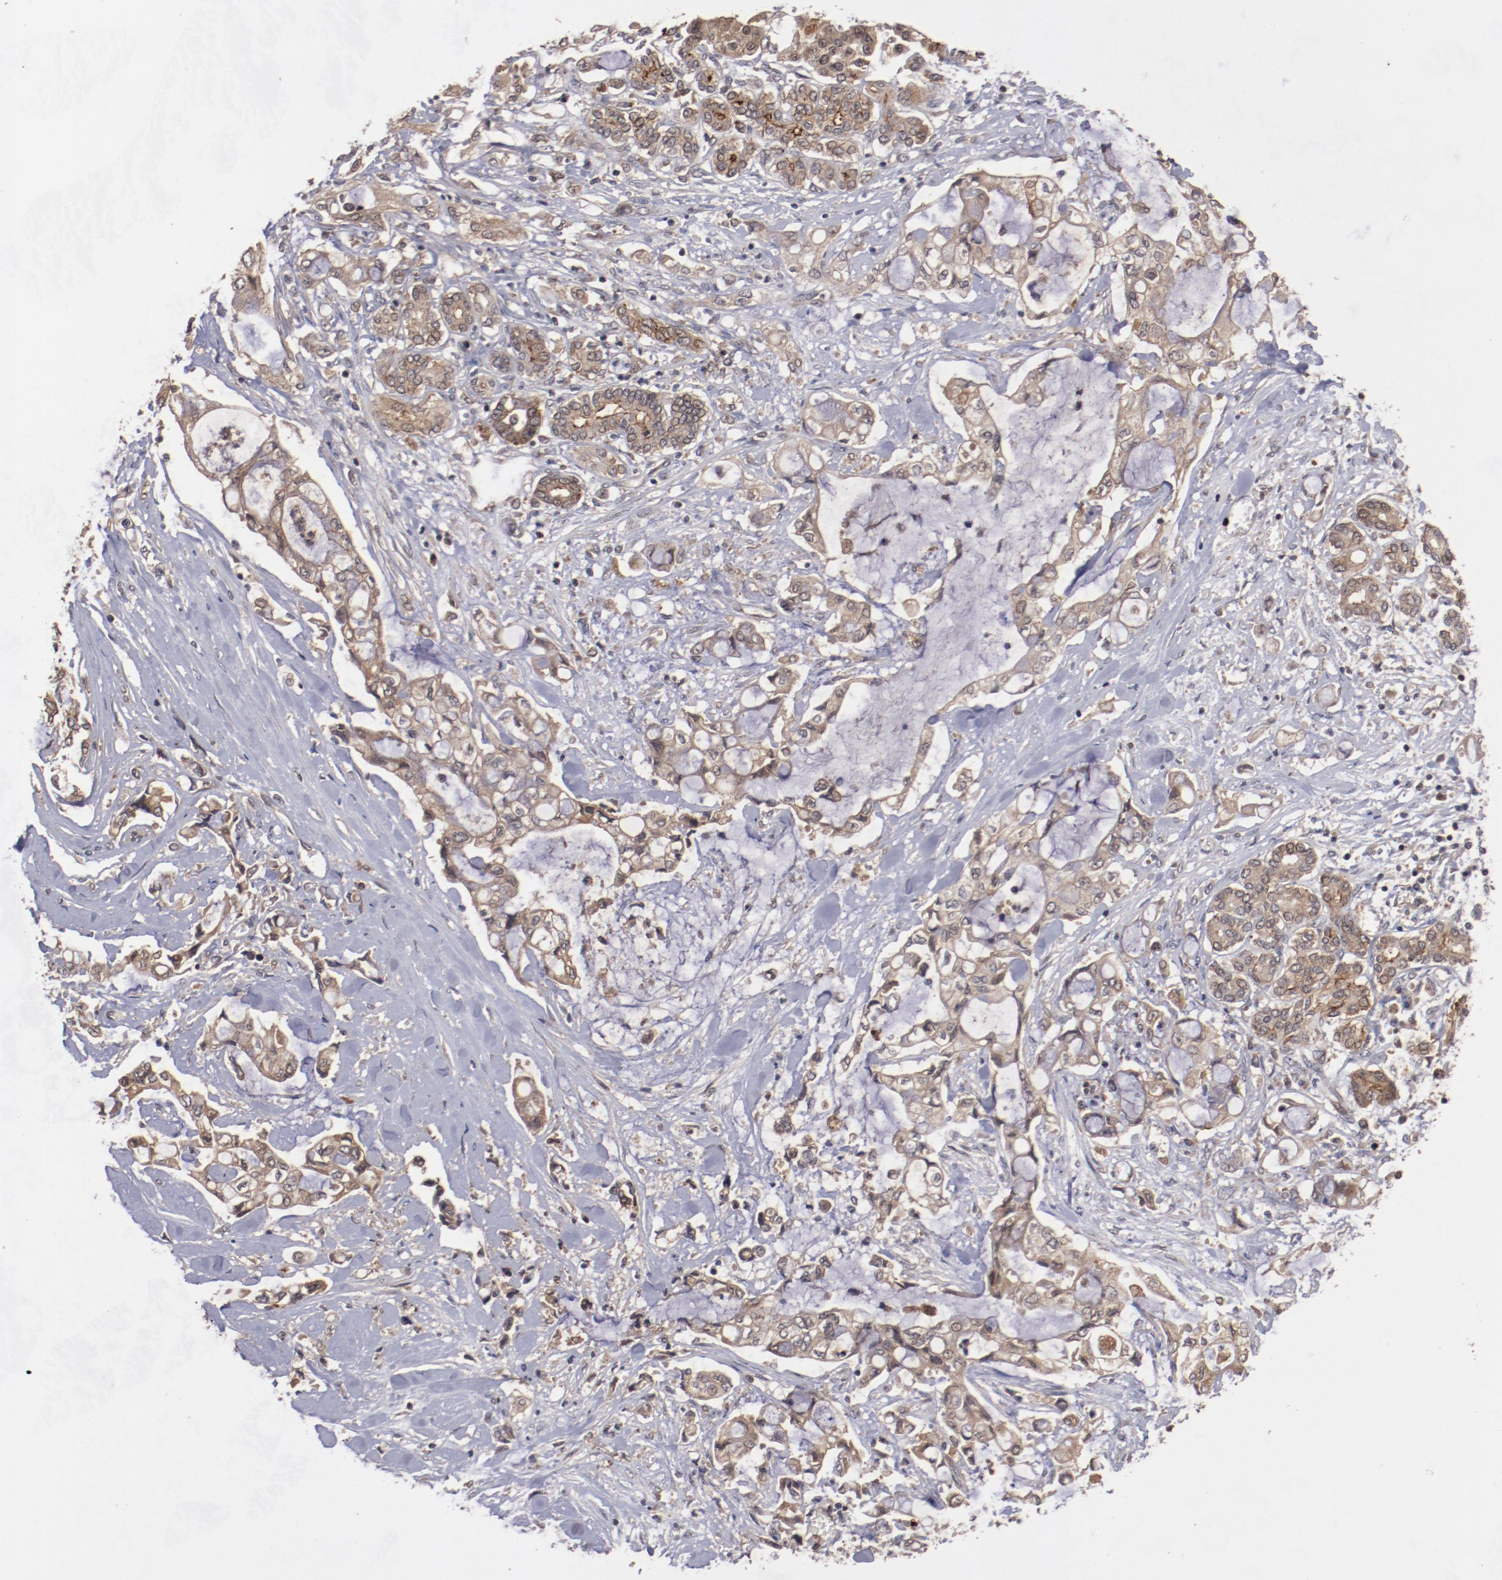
{"staining": {"intensity": "moderate", "quantity": ">75%", "location": "cytoplasmic/membranous"}, "tissue": "pancreatic cancer", "cell_type": "Tumor cells", "image_type": "cancer", "snomed": [{"axis": "morphology", "description": "Adenocarcinoma, NOS"}, {"axis": "topography", "description": "Pancreas"}], "caption": "Immunohistochemical staining of human pancreatic cancer (adenocarcinoma) reveals medium levels of moderate cytoplasmic/membranous protein positivity in about >75% of tumor cells. The protein is shown in brown color, while the nuclei are stained blue.", "gene": "TENM1", "patient": {"sex": "female", "age": 70}}